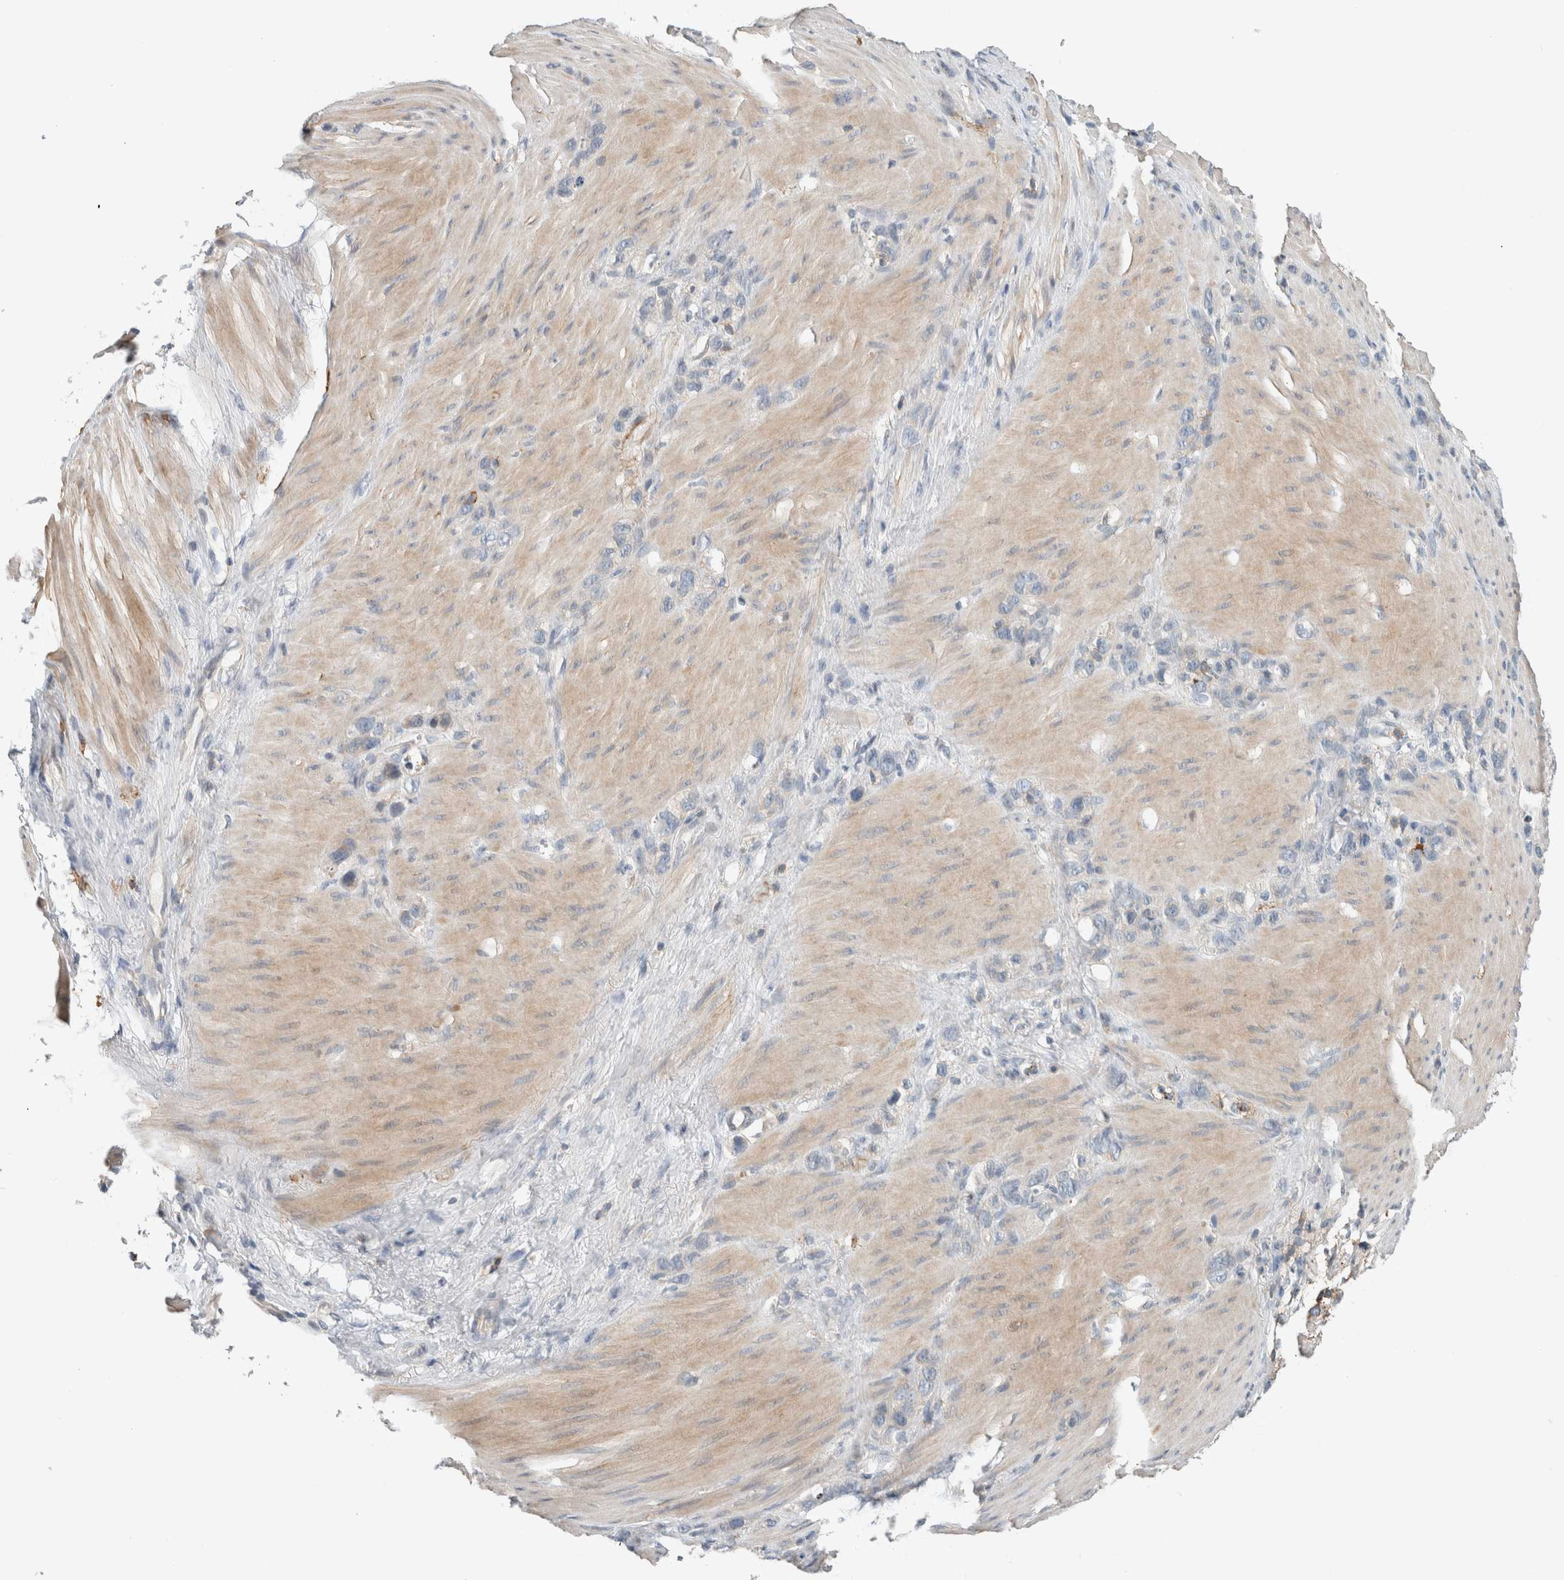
{"staining": {"intensity": "negative", "quantity": "none", "location": "none"}, "tissue": "stomach cancer", "cell_type": "Tumor cells", "image_type": "cancer", "snomed": [{"axis": "morphology", "description": "Normal tissue, NOS"}, {"axis": "morphology", "description": "Adenocarcinoma, NOS"}, {"axis": "morphology", "description": "Adenocarcinoma, High grade"}, {"axis": "topography", "description": "Stomach, upper"}, {"axis": "topography", "description": "Stomach"}], "caption": "Immunohistochemistry (IHC) photomicrograph of stomach cancer (adenocarcinoma (high-grade)) stained for a protein (brown), which exhibits no expression in tumor cells.", "gene": "ERCC6L2", "patient": {"sex": "female", "age": 65}}